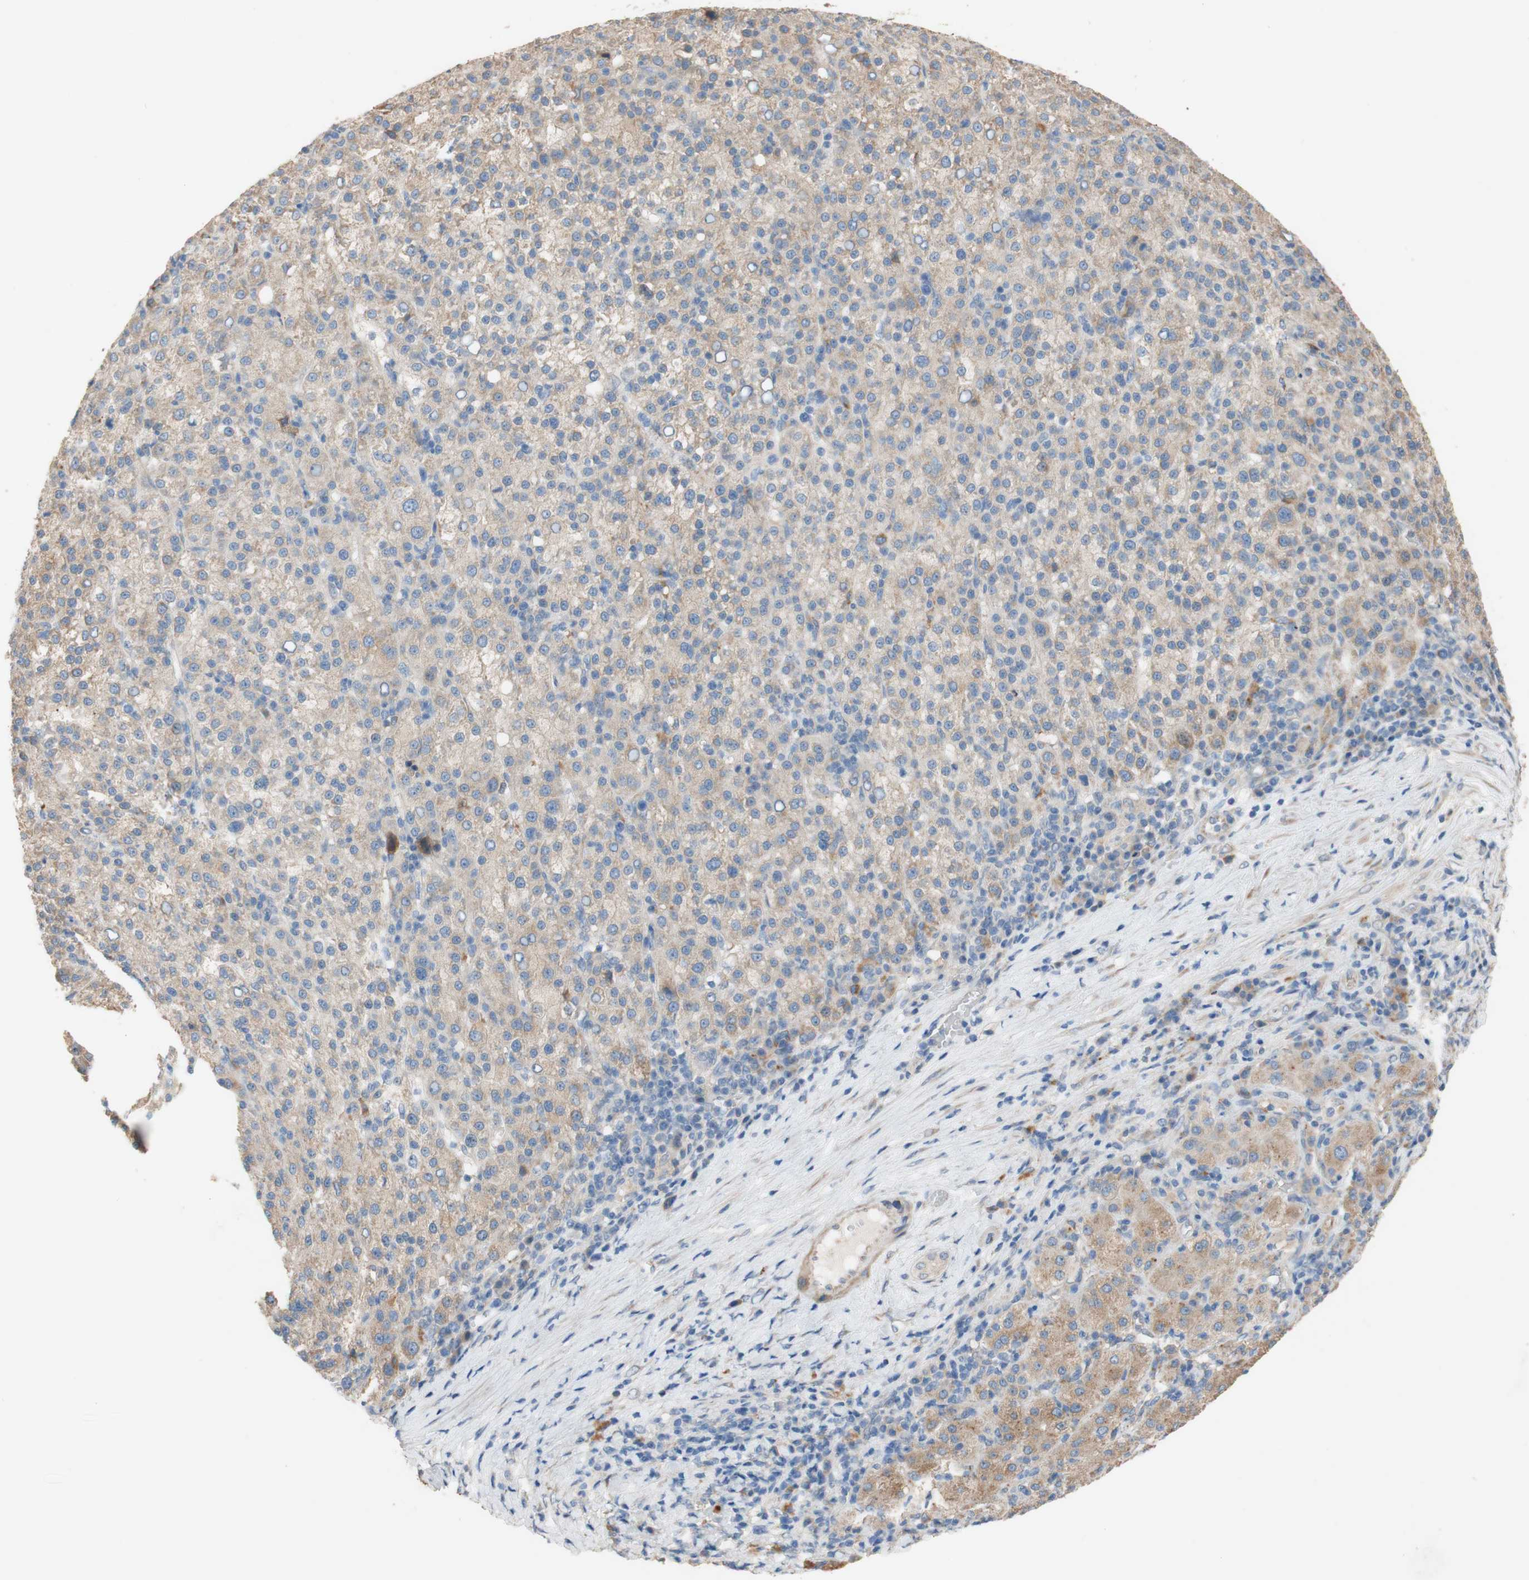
{"staining": {"intensity": "weak", "quantity": "25%-75%", "location": "cytoplasmic/membranous"}, "tissue": "liver cancer", "cell_type": "Tumor cells", "image_type": "cancer", "snomed": [{"axis": "morphology", "description": "Carcinoma, Hepatocellular, NOS"}, {"axis": "topography", "description": "Liver"}], "caption": "Tumor cells exhibit weak cytoplasmic/membranous expression in about 25%-75% of cells in liver hepatocellular carcinoma.", "gene": "DKK3", "patient": {"sex": "female", "age": 58}}